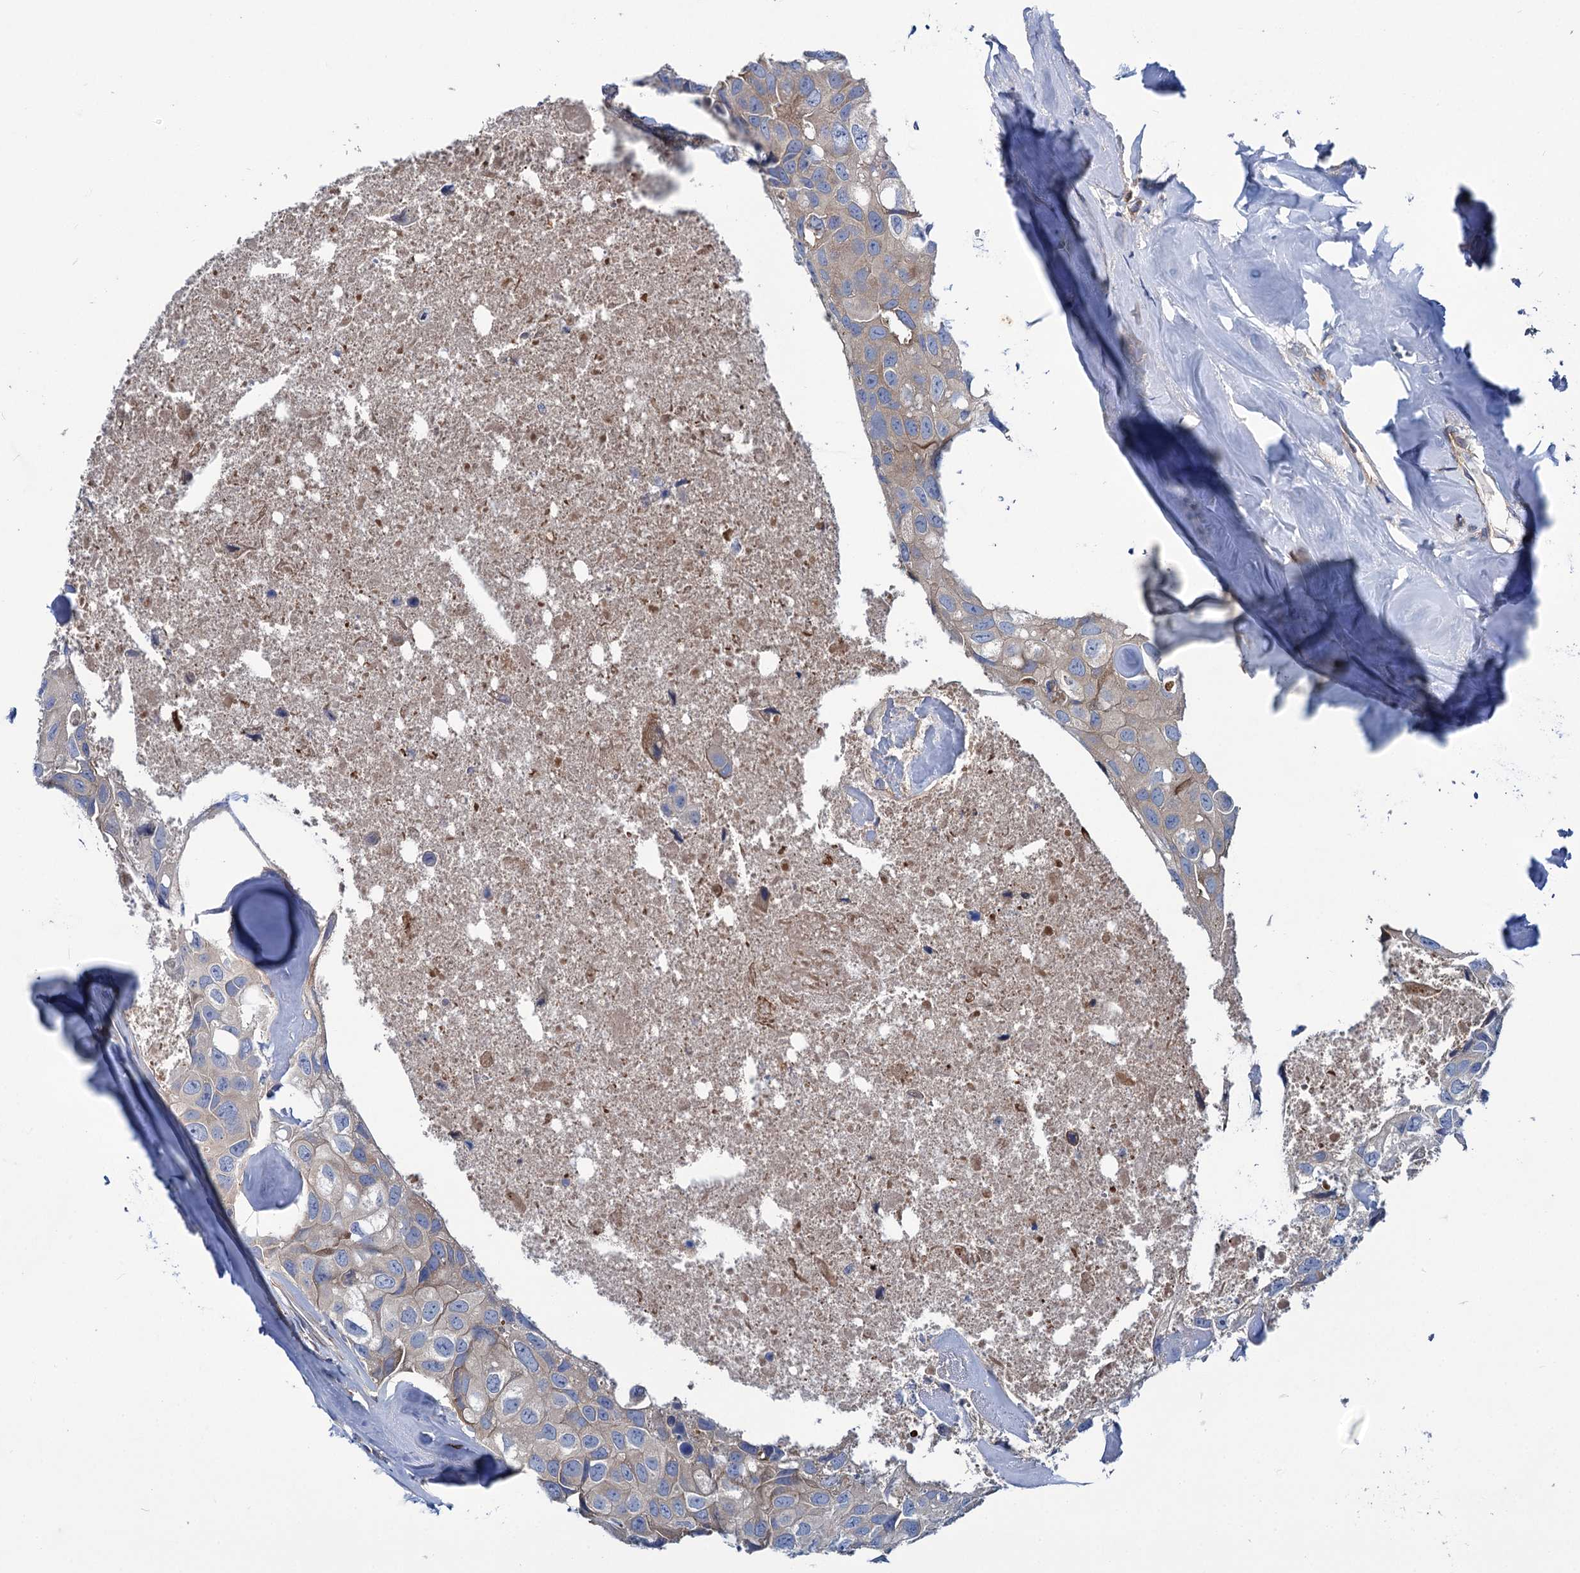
{"staining": {"intensity": "negative", "quantity": "none", "location": "none"}, "tissue": "head and neck cancer", "cell_type": "Tumor cells", "image_type": "cancer", "snomed": [{"axis": "morphology", "description": "Adenocarcinoma, NOS"}, {"axis": "morphology", "description": "Adenocarcinoma, metastatic, NOS"}, {"axis": "topography", "description": "Head-Neck"}], "caption": "Immunohistochemical staining of human head and neck cancer (metastatic adenocarcinoma) demonstrates no significant positivity in tumor cells.", "gene": "TRIM55", "patient": {"sex": "male", "age": 75}}